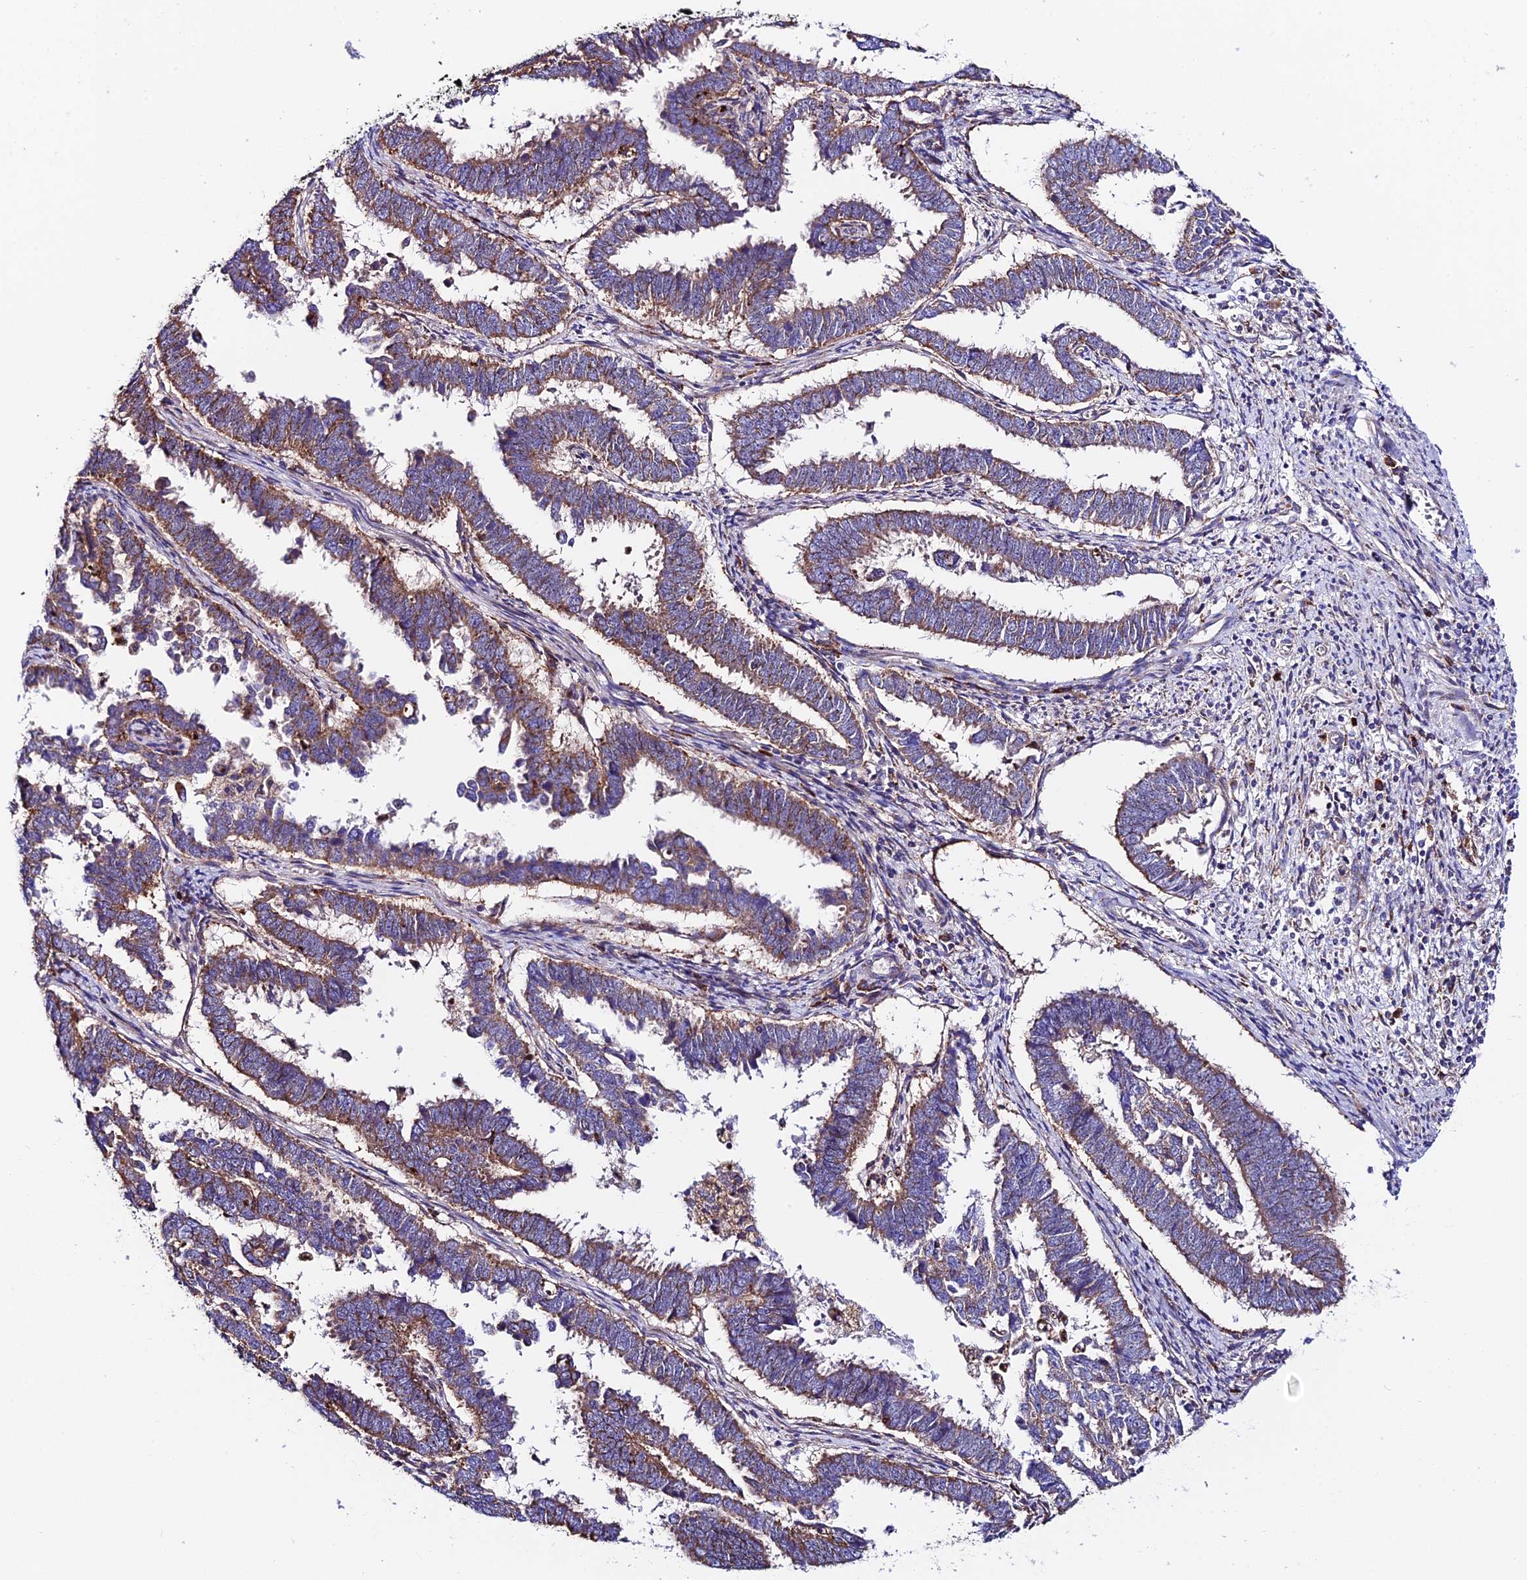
{"staining": {"intensity": "moderate", "quantity": ">75%", "location": "cytoplasmic/membranous"}, "tissue": "endometrial cancer", "cell_type": "Tumor cells", "image_type": "cancer", "snomed": [{"axis": "morphology", "description": "Adenocarcinoma, NOS"}, {"axis": "topography", "description": "Endometrium"}], "caption": "Endometrial adenocarcinoma stained for a protein reveals moderate cytoplasmic/membranous positivity in tumor cells.", "gene": "VPS13C", "patient": {"sex": "female", "age": 75}}